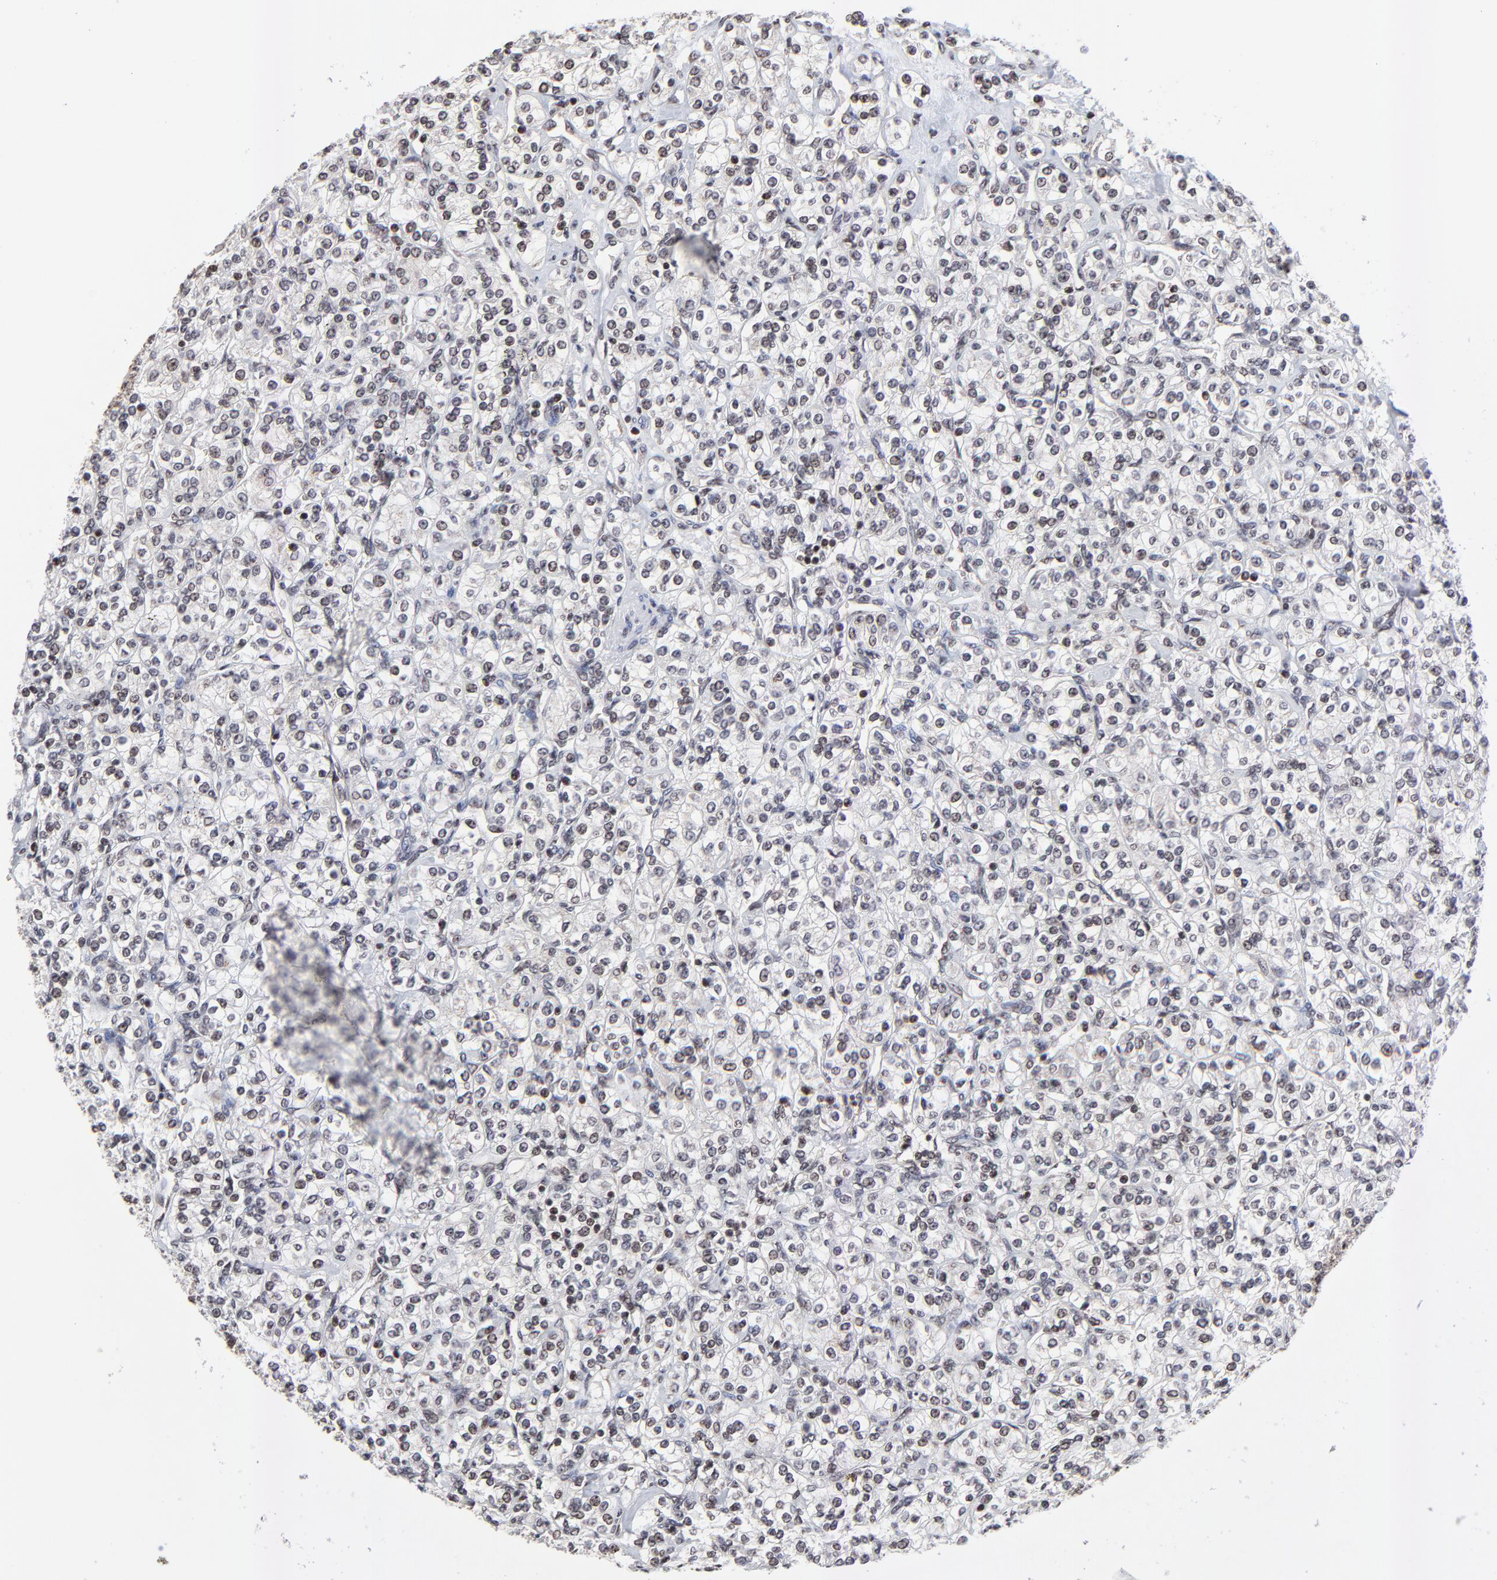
{"staining": {"intensity": "weak", "quantity": "25%-75%", "location": "nuclear"}, "tissue": "renal cancer", "cell_type": "Tumor cells", "image_type": "cancer", "snomed": [{"axis": "morphology", "description": "Adenocarcinoma, NOS"}, {"axis": "topography", "description": "Kidney"}], "caption": "The immunohistochemical stain shows weak nuclear expression in tumor cells of renal cancer (adenocarcinoma) tissue.", "gene": "ZNF777", "patient": {"sex": "male", "age": 77}}